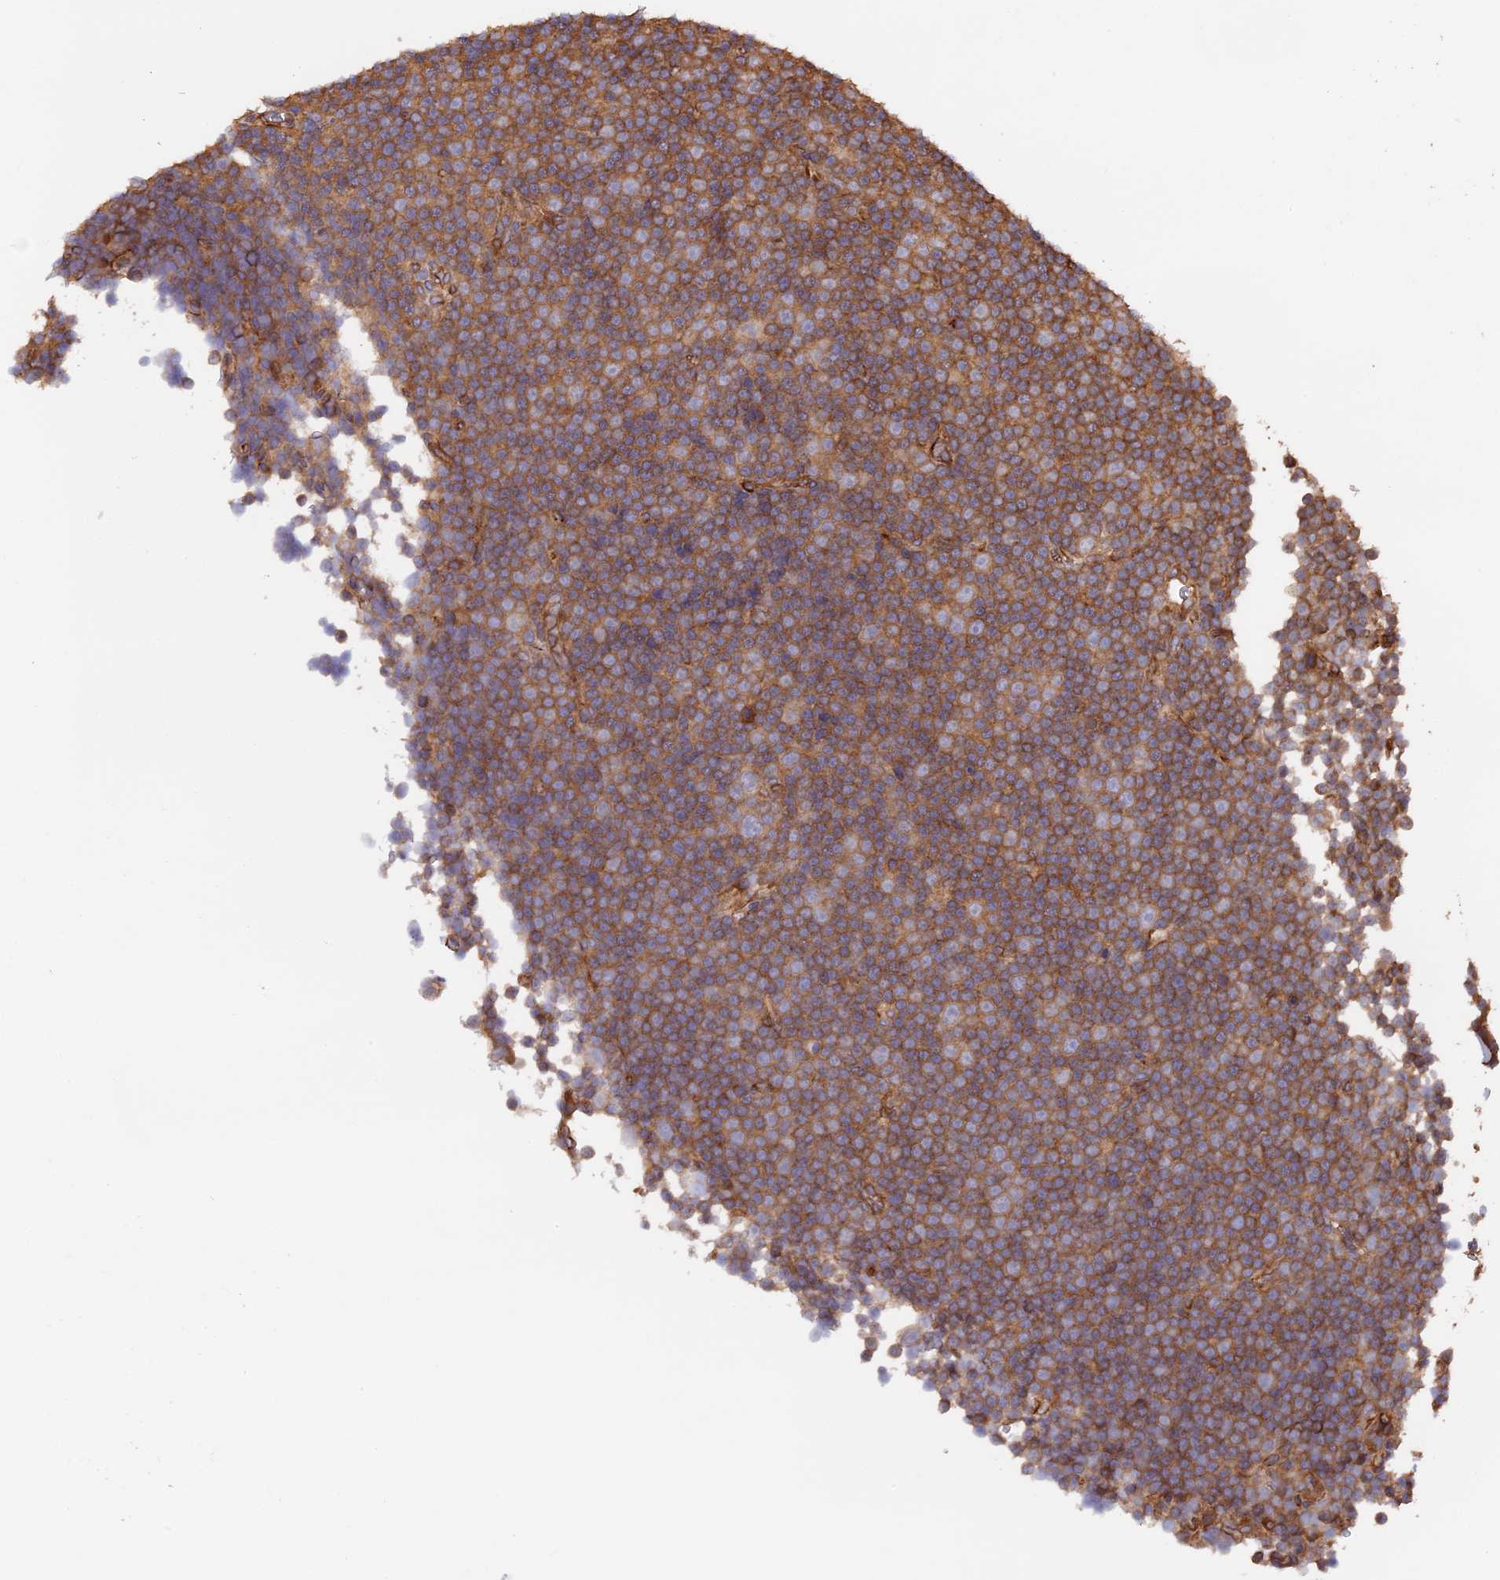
{"staining": {"intensity": "moderate", "quantity": ">75%", "location": "cytoplasmic/membranous"}, "tissue": "lymphoma", "cell_type": "Tumor cells", "image_type": "cancer", "snomed": [{"axis": "morphology", "description": "Malignant lymphoma, non-Hodgkin's type, Low grade"}, {"axis": "topography", "description": "Lymph node"}], "caption": "The photomicrograph displays immunohistochemical staining of lymphoma. There is moderate cytoplasmic/membranous positivity is seen in approximately >75% of tumor cells.", "gene": "GAS8", "patient": {"sex": "female", "age": 67}}